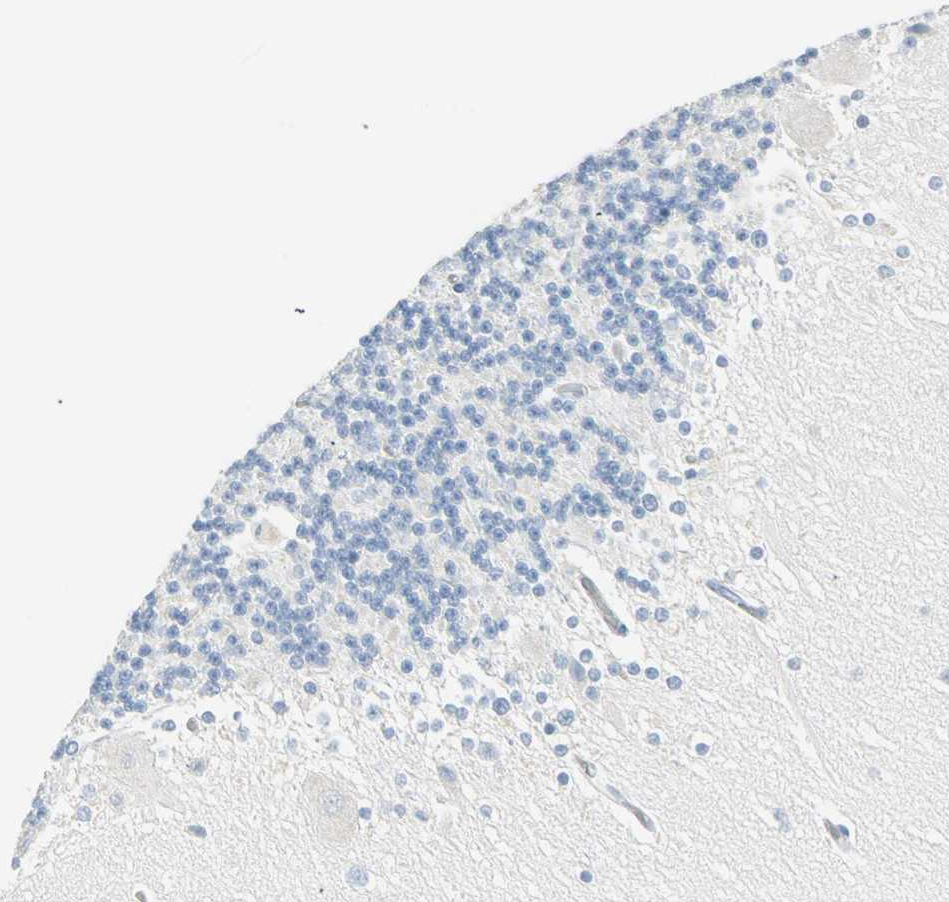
{"staining": {"intensity": "negative", "quantity": "none", "location": "none"}, "tissue": "cerebellum", "cell_type": "Cells in granular layer", "image_type": "normal", "snomed": [{"axis": "morphology", "description": "Normal tissue, NOS"}, {"axis": "topography", "description": "Cerebellum"}], "caption": "Immunohistochemical staining of unremarkable human cerebellum demonstrates no significant expression in cells in granular layer. The staining was performed using DAB to visualize the protein expression in brown, while the nuclei were stained in blue with hematoxylin (Magnification: 20x).", "gene": "MLLT10", "patient": {"sex": "female", "age": 54}}